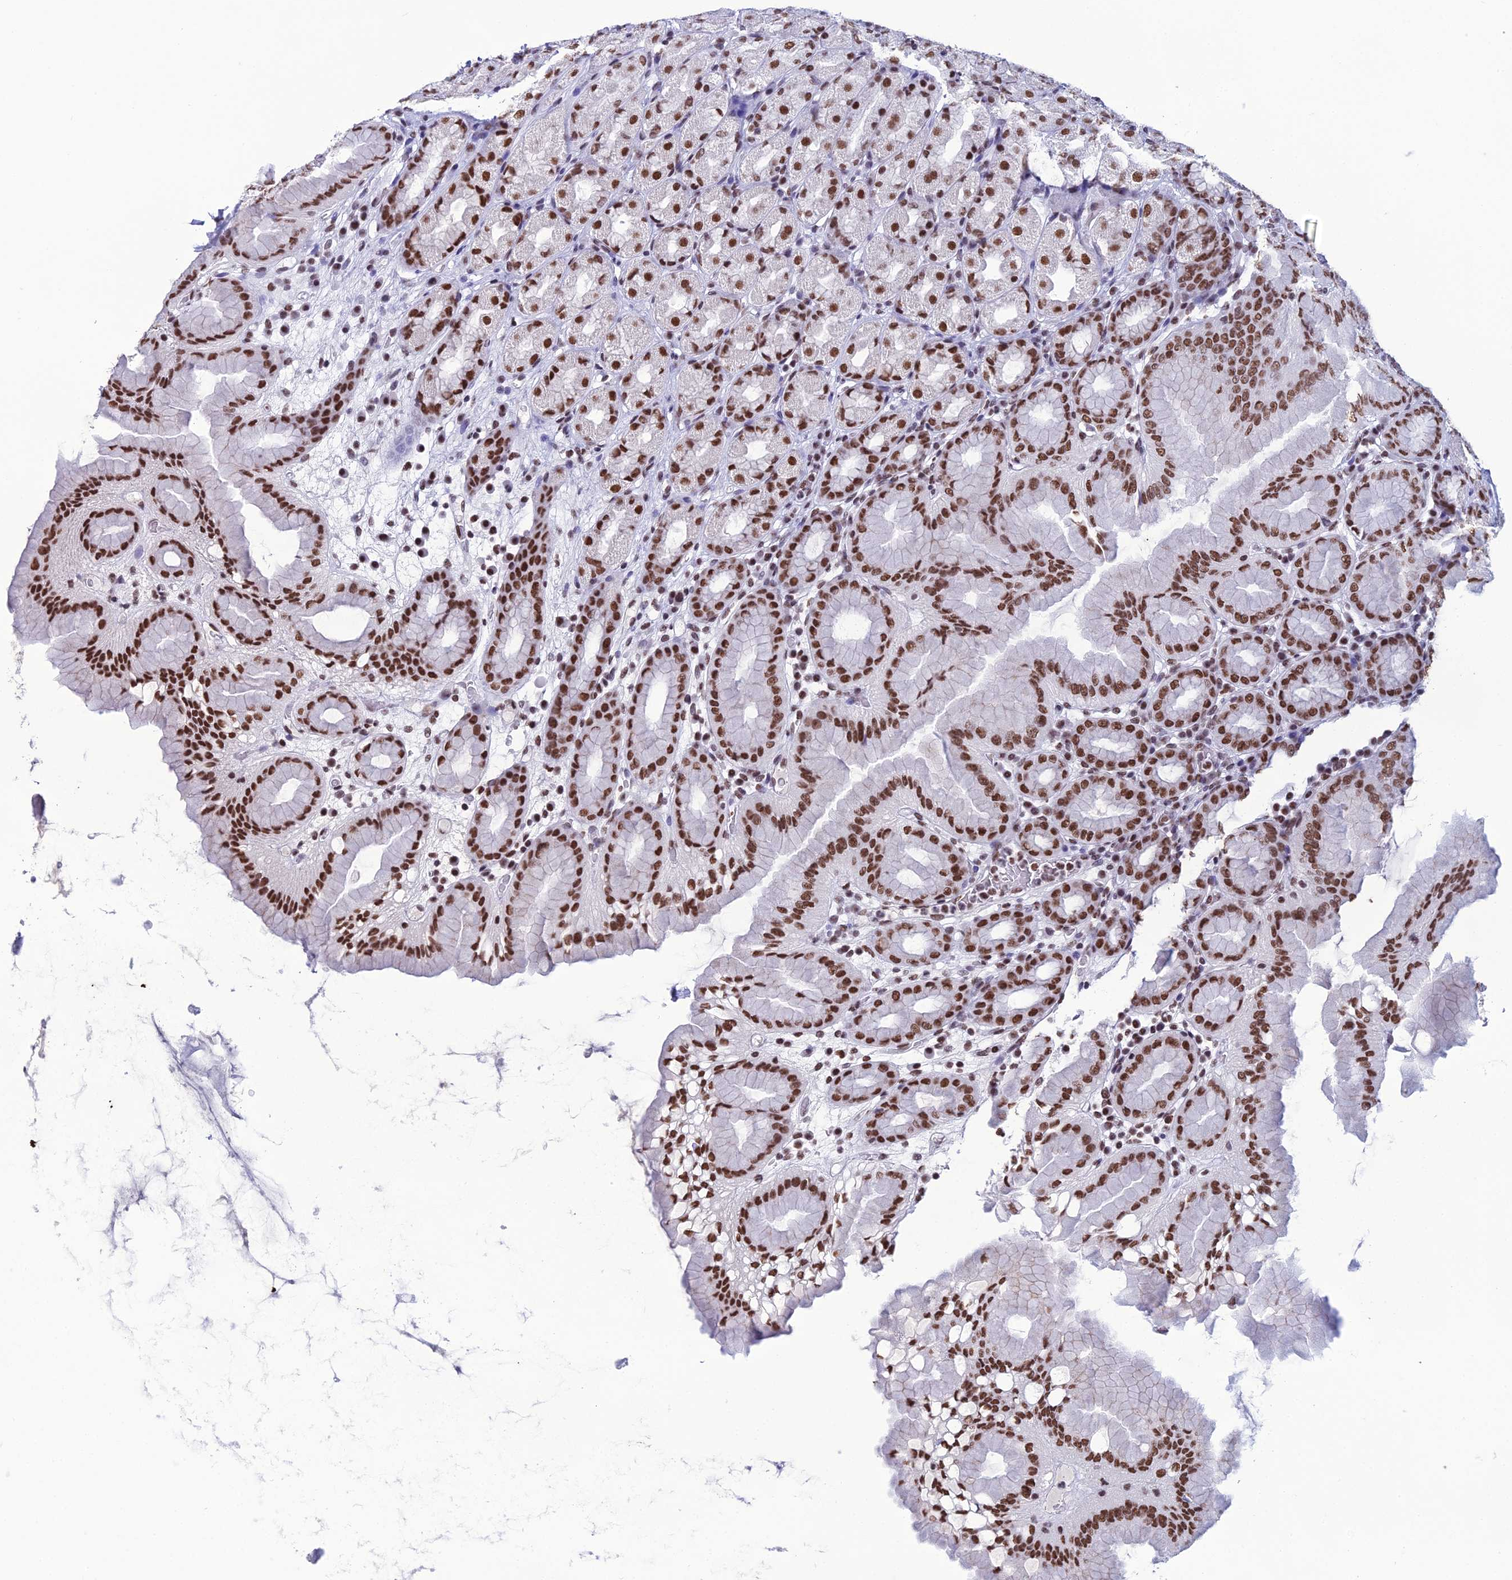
{"staining": {"intensity": "strong", "quantity": ">75%", "location": "nuclear"}, "tissue": "stomach", "cell_type": "Glandular cells", "image_type": "normal", "snomed": [{"axis": "morphology", "description": "Normal tissue, NOS"}, {"axis": "topography", "description": "Stomach, upper"}], "caption": "Brown immunohistochemical staining in normal stomach shows strong nuclear positivity in approximately >75% of glandular cells. (Stains: DAB (3,3'-diaminobenzidine) in brown, nuclei in blue, Microscopy: brightfield microscopy at high magnification).", "gene": "PRAMEF12", "patient": {"sex": "male", "age": 68}}